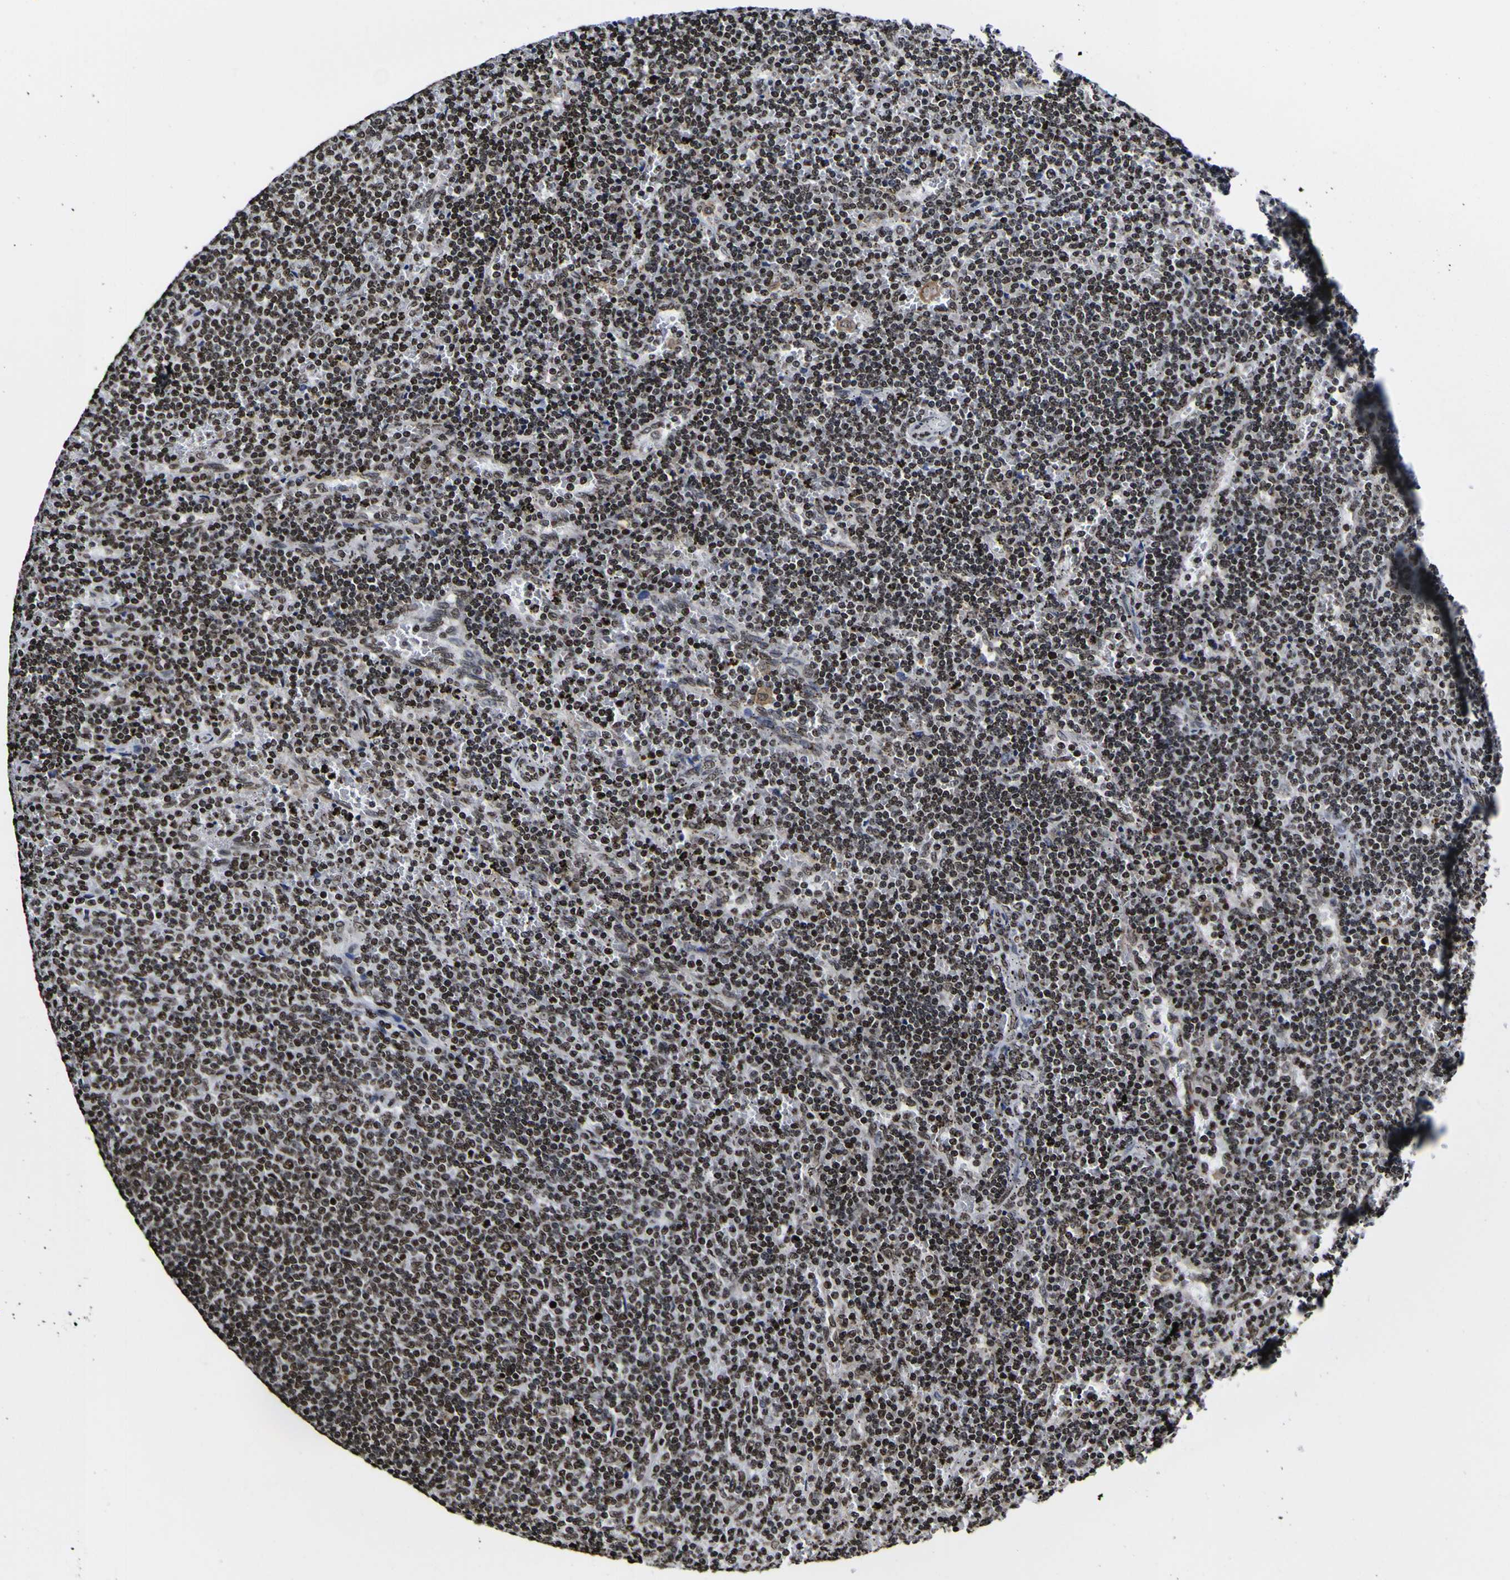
{"staining": {"intensity": "strong", "quantity": ">75%", "location": "nuclear"}, "tissue": "lymphoma", "cell_type": "Tumor cells", "image_type": "cancer", "snomed": [{"axis": "morphology", "description": "Malignant lymphoma, non-Hodgkin's type, Low grade"}, {"axis": "topography", "description": "Spleen"}], "caption": "The micrograph reveals immunohistochemical staining of malignant lymphoma, non-Hodgkin's type (low-grade). There is strong nuclear expression is seen in about >75% of tumor cells.", "gene": "PIAS1", "patient": {"sex": "female", "age": 50}}